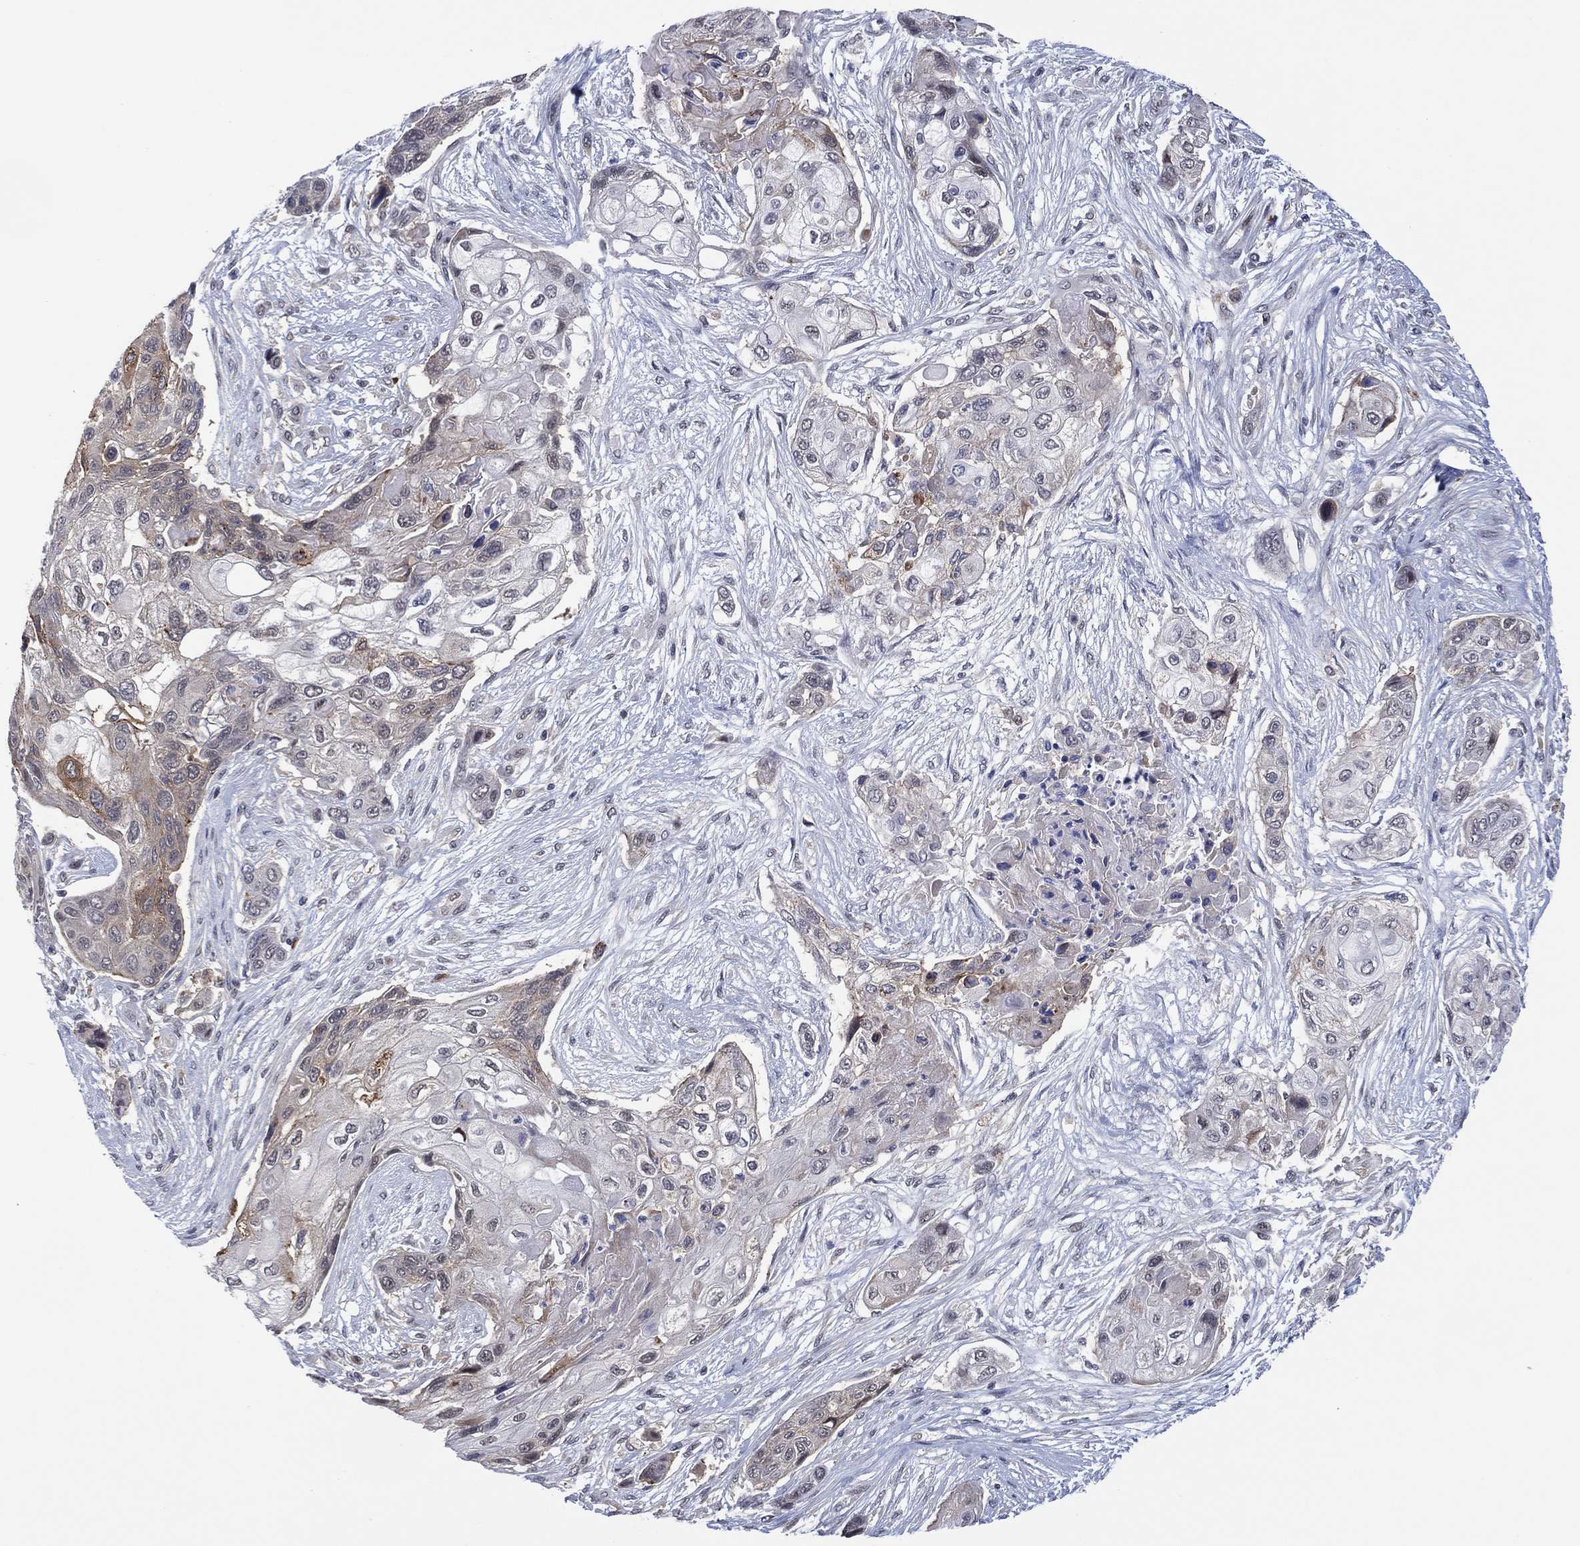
{"staining": {"intensity": "moderate", "quantity": "<25%", "location": "cytoplasmic/membranous"}, "tissue": "lung cancer", "cell_type": "Tumor cells", "image_type": "cancer", "snomed": [{"axis": "morphology", "description": "Squamous cell carcinoma, NOS"}, {"axis": "topography", "description": "Lung"}], "caption": "Brown immunohistochemical staining in lung cancer displays moderate cytoplasmic/membranous expression in about <25% of tumor cells. (Stains: DAB (3,3'-diaminobenzidine) in brown, nuclei in blue, Microscopy: brightfield microscopy at high magnification).", "gene": "DPP4", "patient": {"sex": "male", "age": 69}}